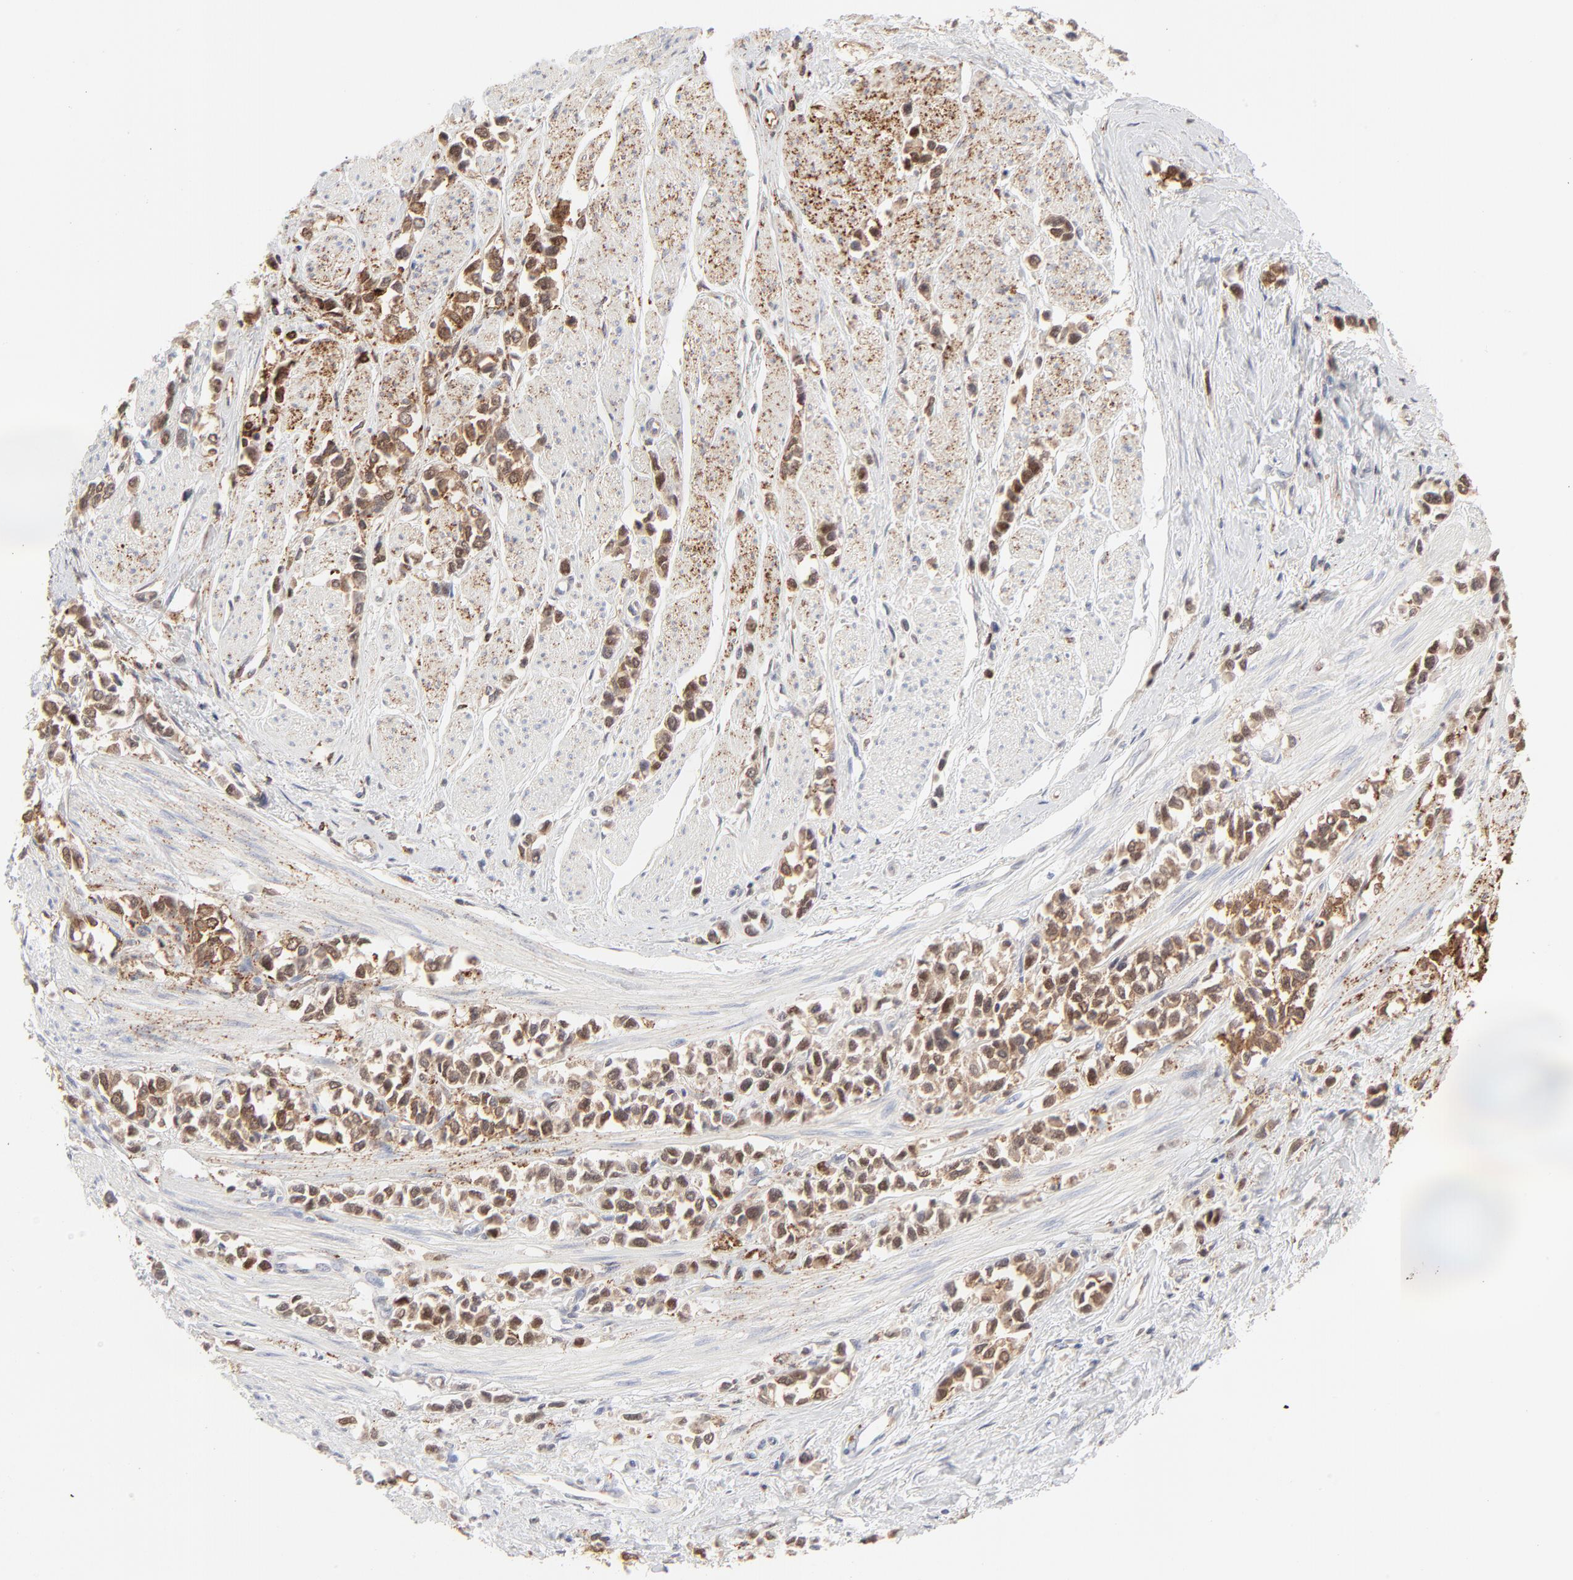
{"staining": {"intensity": "weak", "quantity": ">75%", "location": "cytoplasmic/membranous"}, "tissue": "stomach cancer", "cell_type": "Tumor cells", "image_type": "cancer", "snomed": [{"axis": "morphology", "description": "Adenocarcinoma, NOS"}, {"axis": "topography", "description": "Stomach, upper"}], "caption": "Protein staining exhibits weak cytoplasmic/membranous staining in about >75% of tumor cells in adenocarcinoma (stomach).", "gene": "CDK6", "patient": {"sex": "male", "age": 76}}